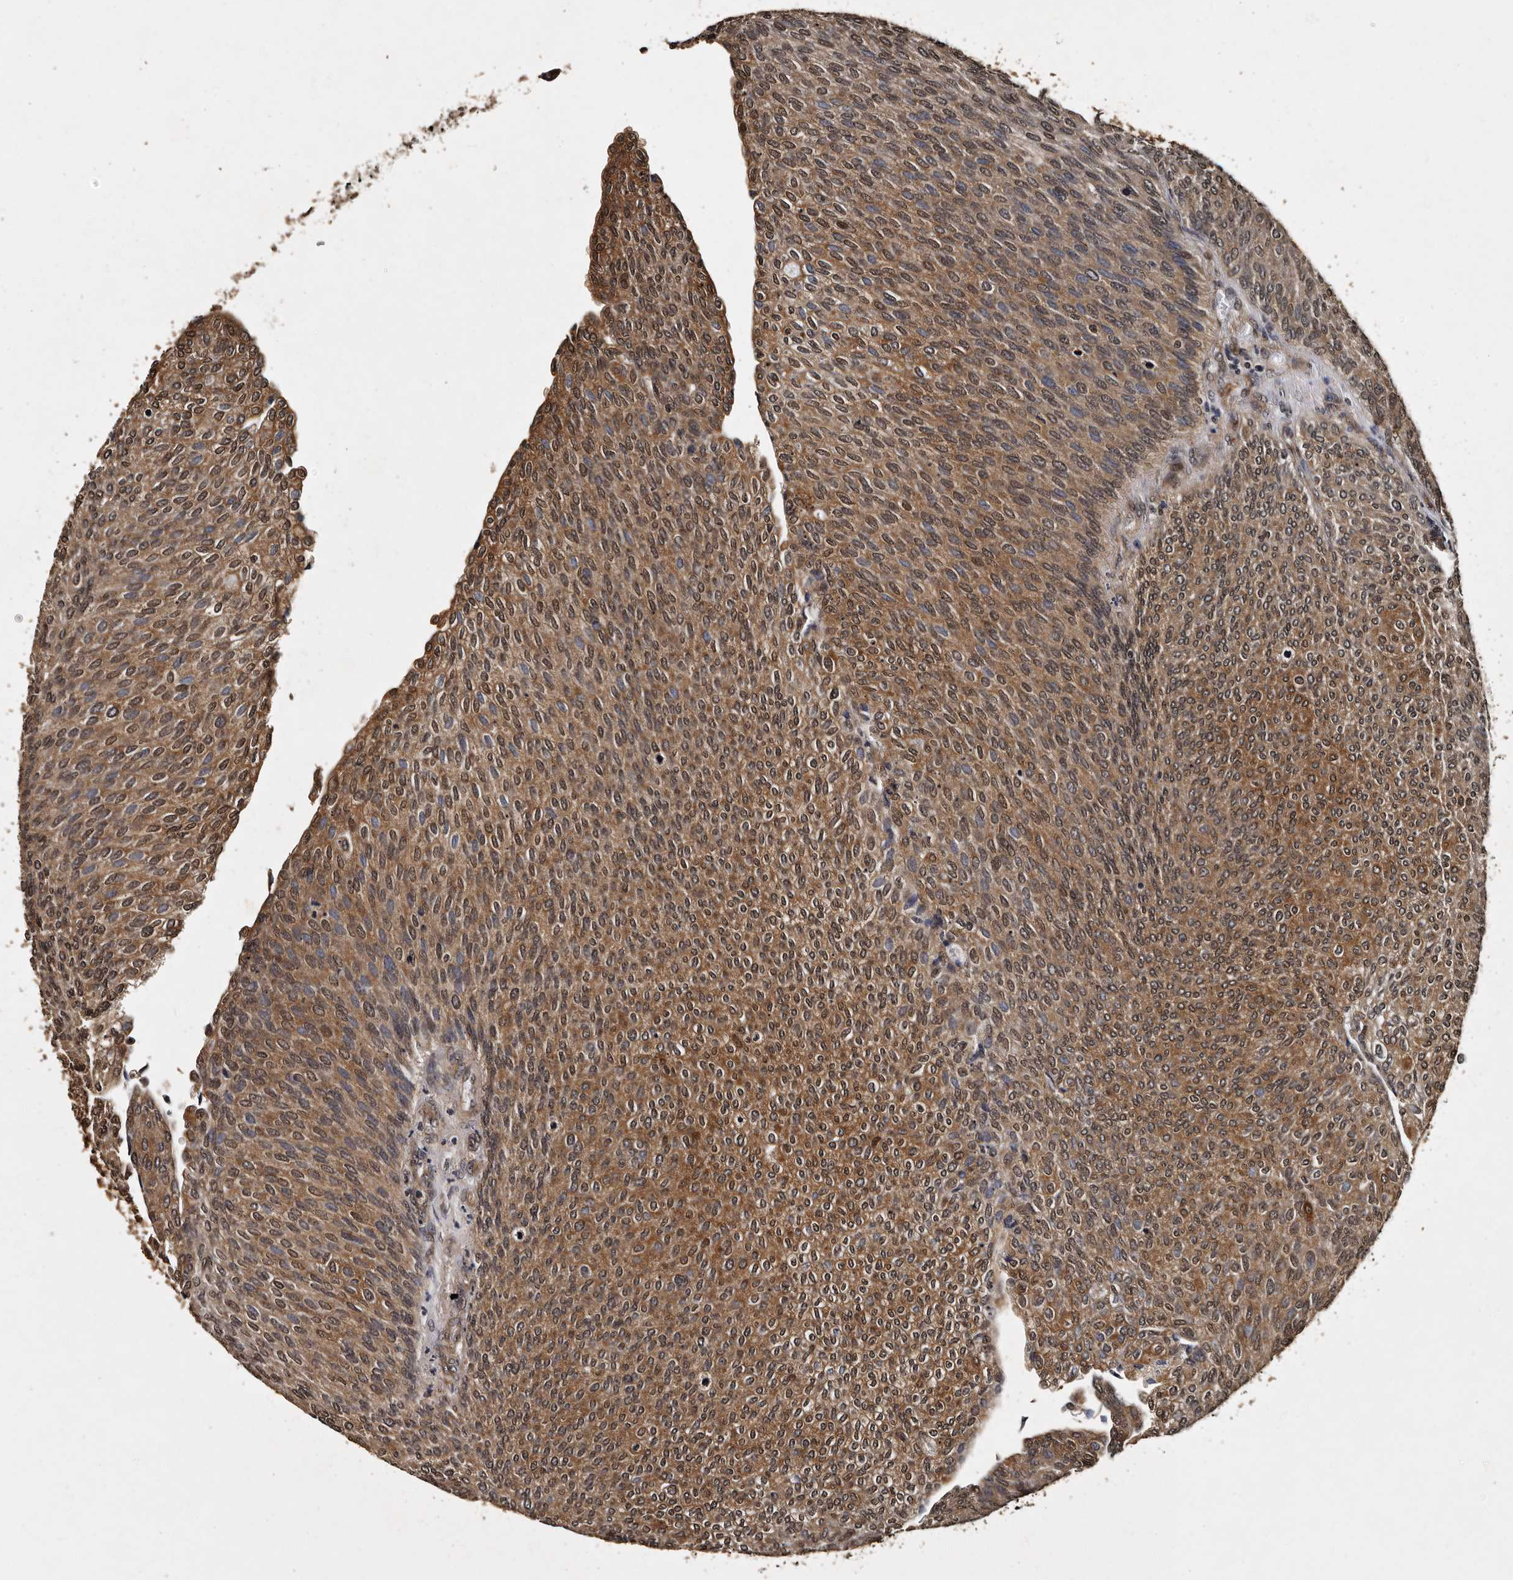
{"staining": {"intensity": "moderate", "quantity": ">75%", "location": "cytoplasmic/membranous,nuclear"}, "tissue": "urothelial cancer", "cell_type": "Tumor cells", "image_type": "cancer", "snomed": [{"axis": "morphology", "description": "Urothelial carcinoma, Low grade"}, {"axis": "topography", "description": "Urinary bladder"}], "caption": "Urothelial cancer tissue exhibits moderate cytoplasmic/membranous and nuclear positivity in approximately >75% of tumor cells, visualized by immunohistochemistry. (DAB = brown stain, brightfield microscopy at high magnification).", "gene": "CPNE3", "patient": {"sex": "female", "age": 79}}